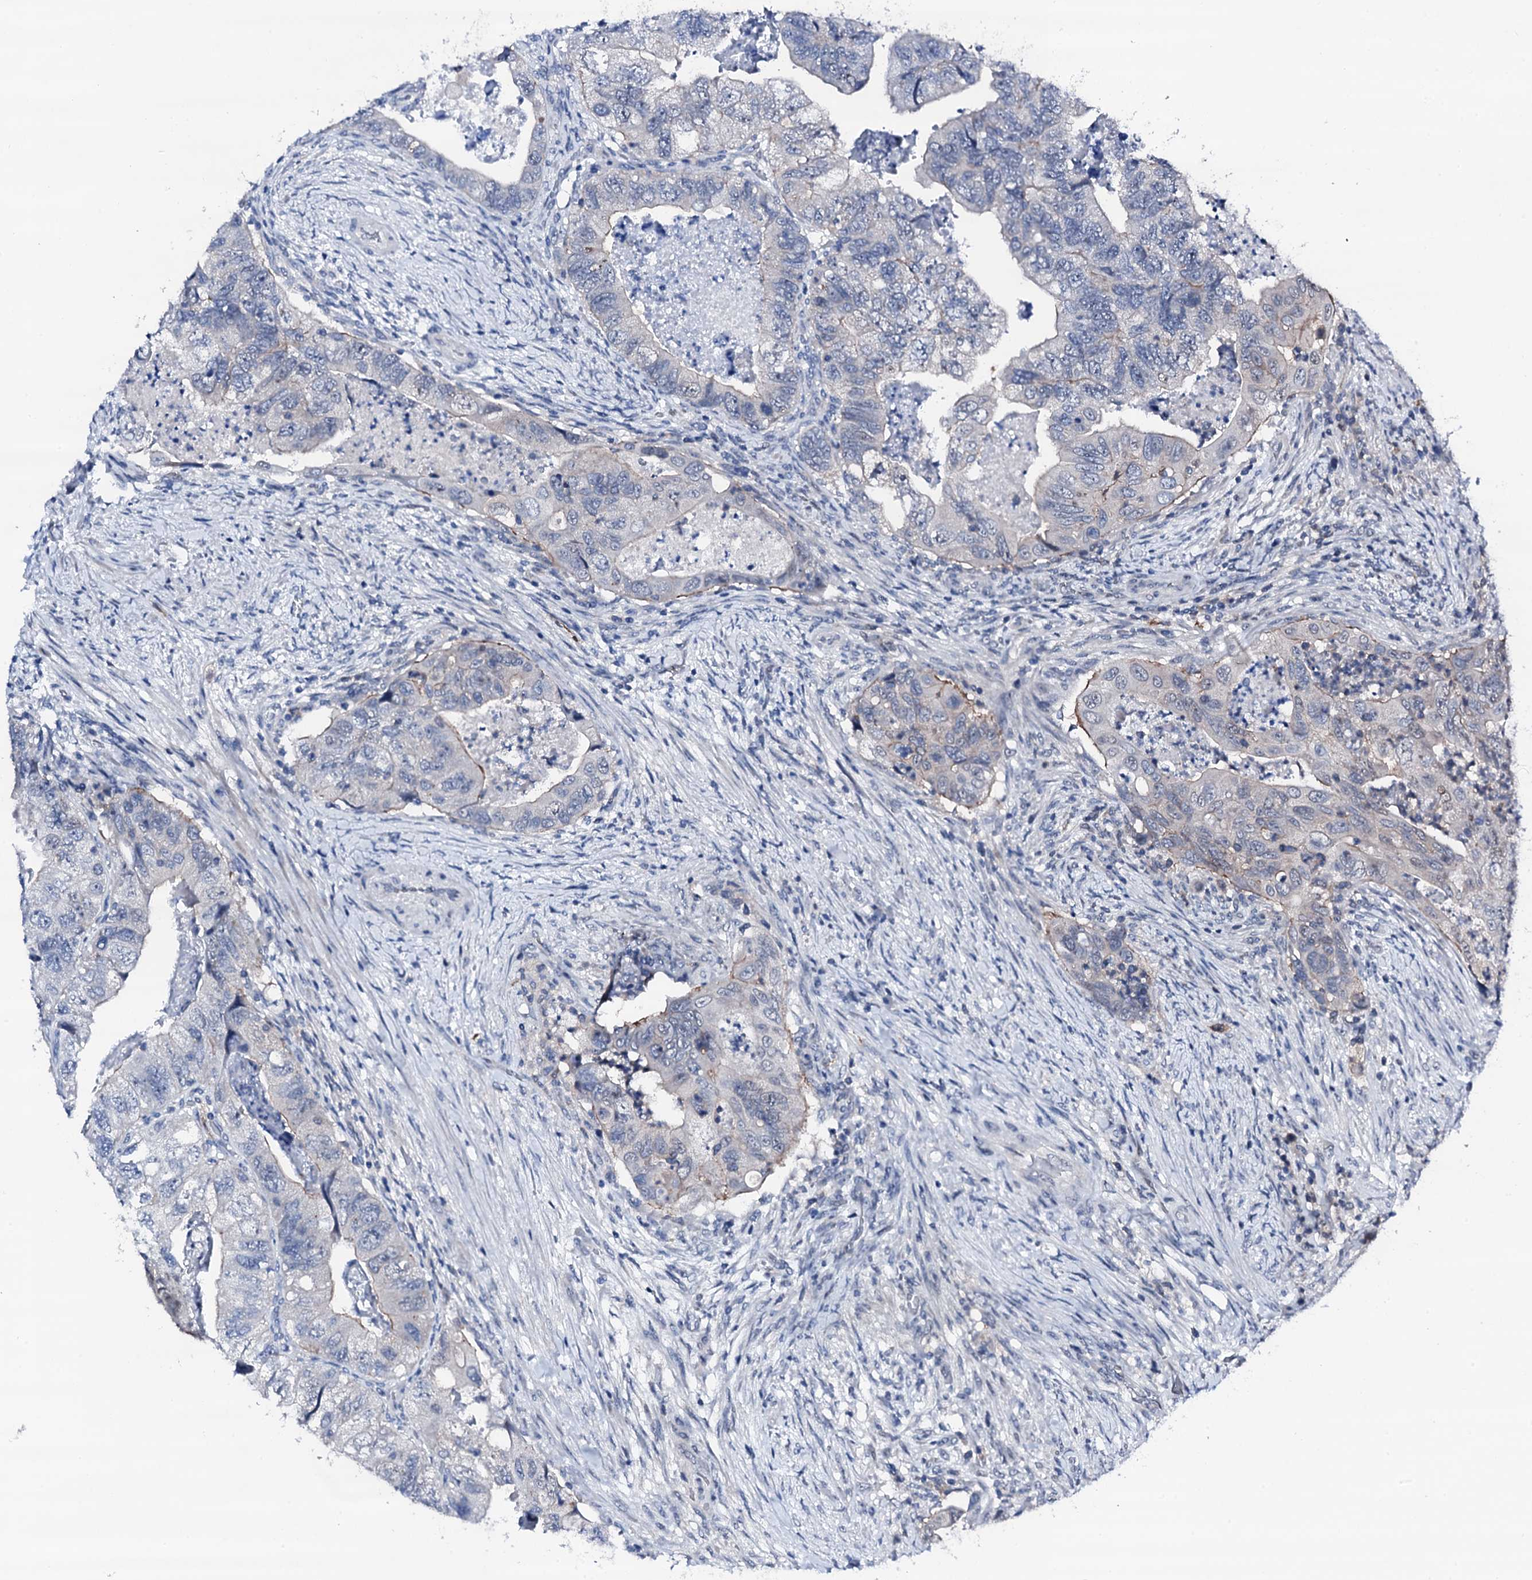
{"staining": {"intensity": "weak", "quantity": "<25%", "location": "cytoplasmic/membranous"}, "tissue": "colorectal cancer", "cell_type": "Tumor cells", "image_type": "cancer", "snomed": [{"axis": "morphology", "description": "Adenocarcinoma, NOS"}, {"axis": "topography", "description": "Rectum"}], "caption": "Immunohistochemistry (IHC) histopathology image of human colorectal cancer (adenocarcinoma) stained for a protein (brown), which shows no positivity in tumor cells.", "gene": "TRAFD1", "patient": {"sex": "male", "age": 63}}